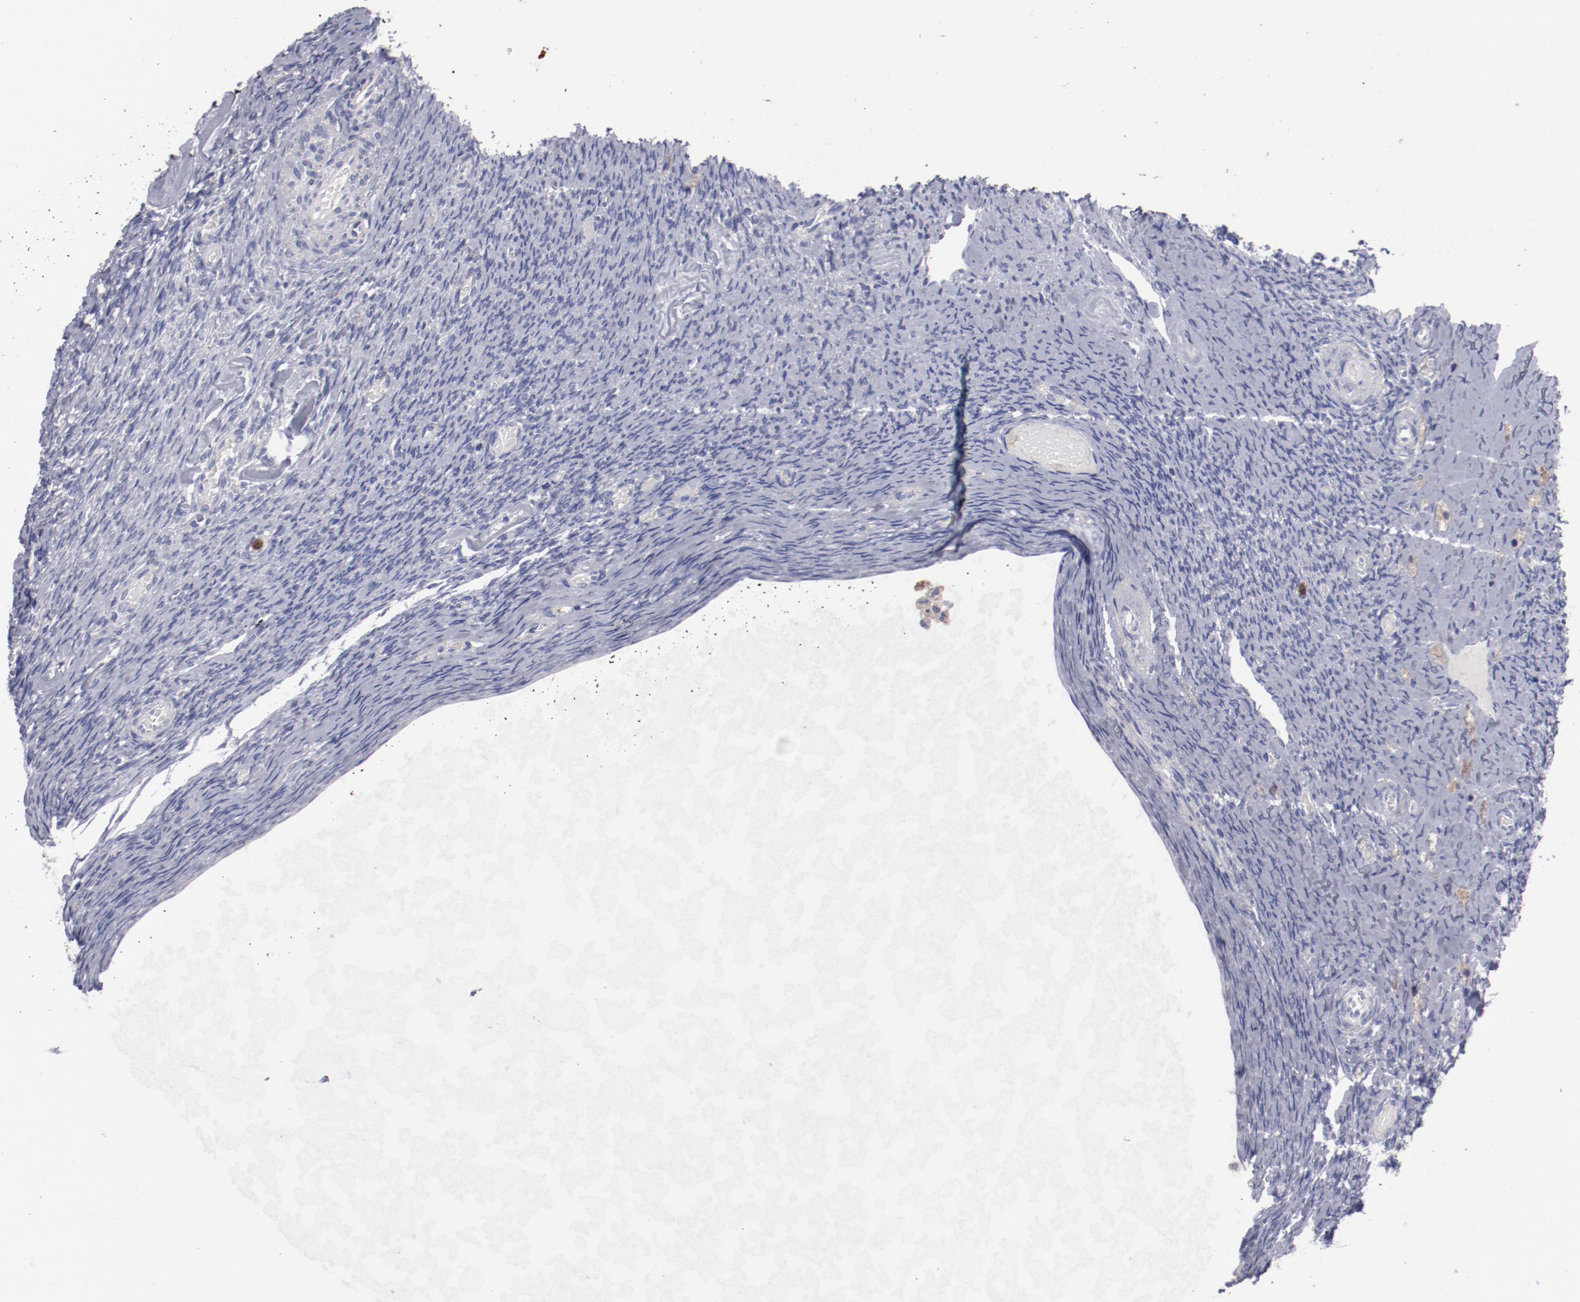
{"staining": {"intensity": "weak", "quantity": ">75%", "location": "cytoplasmic/membranous"}, "tissue": "ovary", "cell_type": "Follicle cells", "image_type": "normal", "snomed": [{"axis": "morphology", "description": "Normal tissue, NOS"}, {"axis": "topography", "description": "Ovary"}], "caption": "Immunohistochemical staining of normal human ovary exhibits low levels of weak cytoplasmic/membranous positivity in approximately >75% of follicle cells.", "gene": "FGR", "patient": {"sex": "female", "age": 60}}